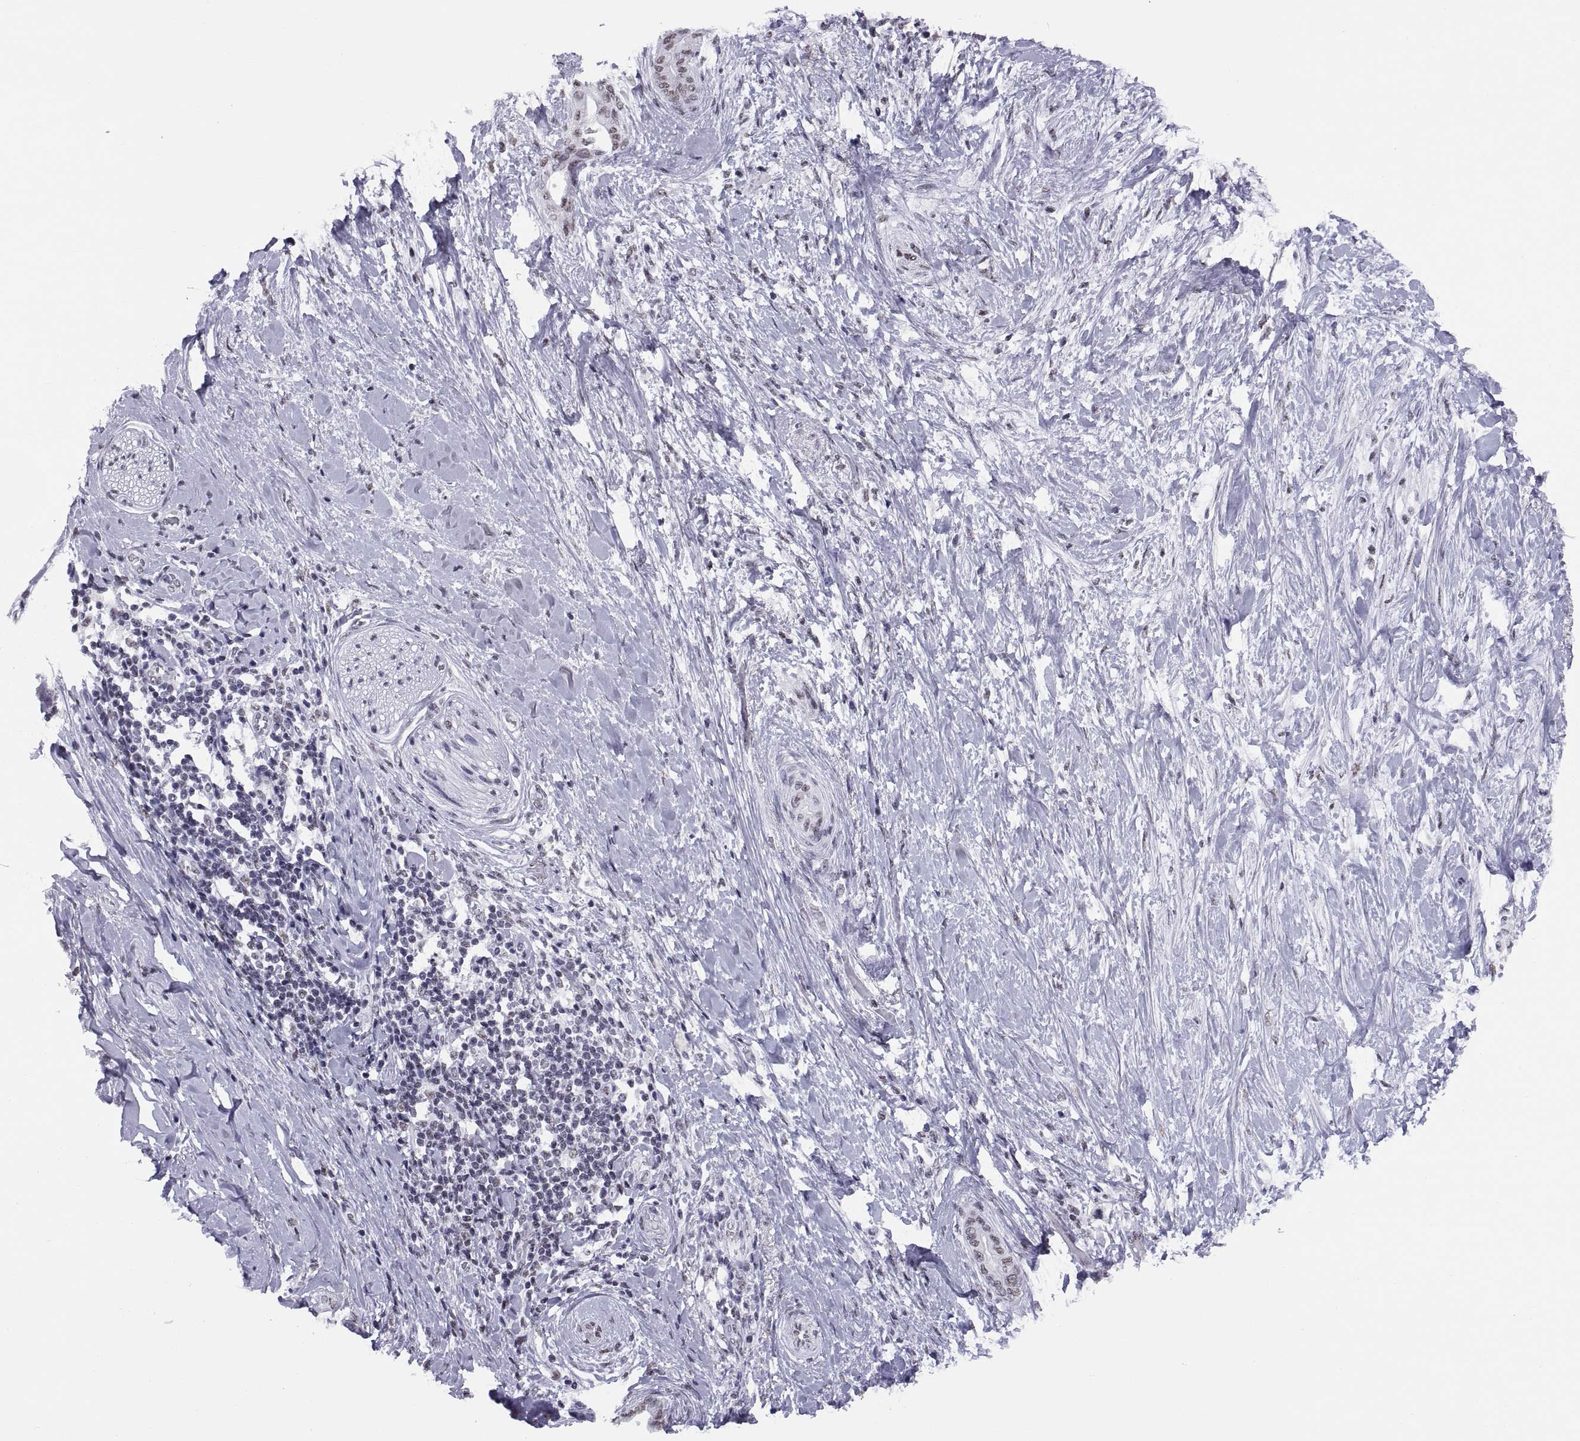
{"staining": {"intensity": "negative", "quantity": "none", "location": "none"}, "tissue": "pancreatic cancer", "cell_type": "Tumor cells", "image_type": "cancer", "snomed": [{"axis": "morphology", "description": "Normal tissue, NOS"}, {"axis": "morphology", "description": "Adenocarcinoma, NOS"}, {"axis": "topography", "description": "Pancreas"}, {"axis": "topography", "description": "Duodenum"}], "caption": "High power microscopy histopathology image of an immunohistochemistry histopathology image of pancreatic cancer (adenocarcinoma), revealing no significant expression in tumor cells. (DAB immunohistochemistry with hematoxylin counter stain).", "gene": "NEUROD6", "patient": {"sex": "female", "age": 60}}